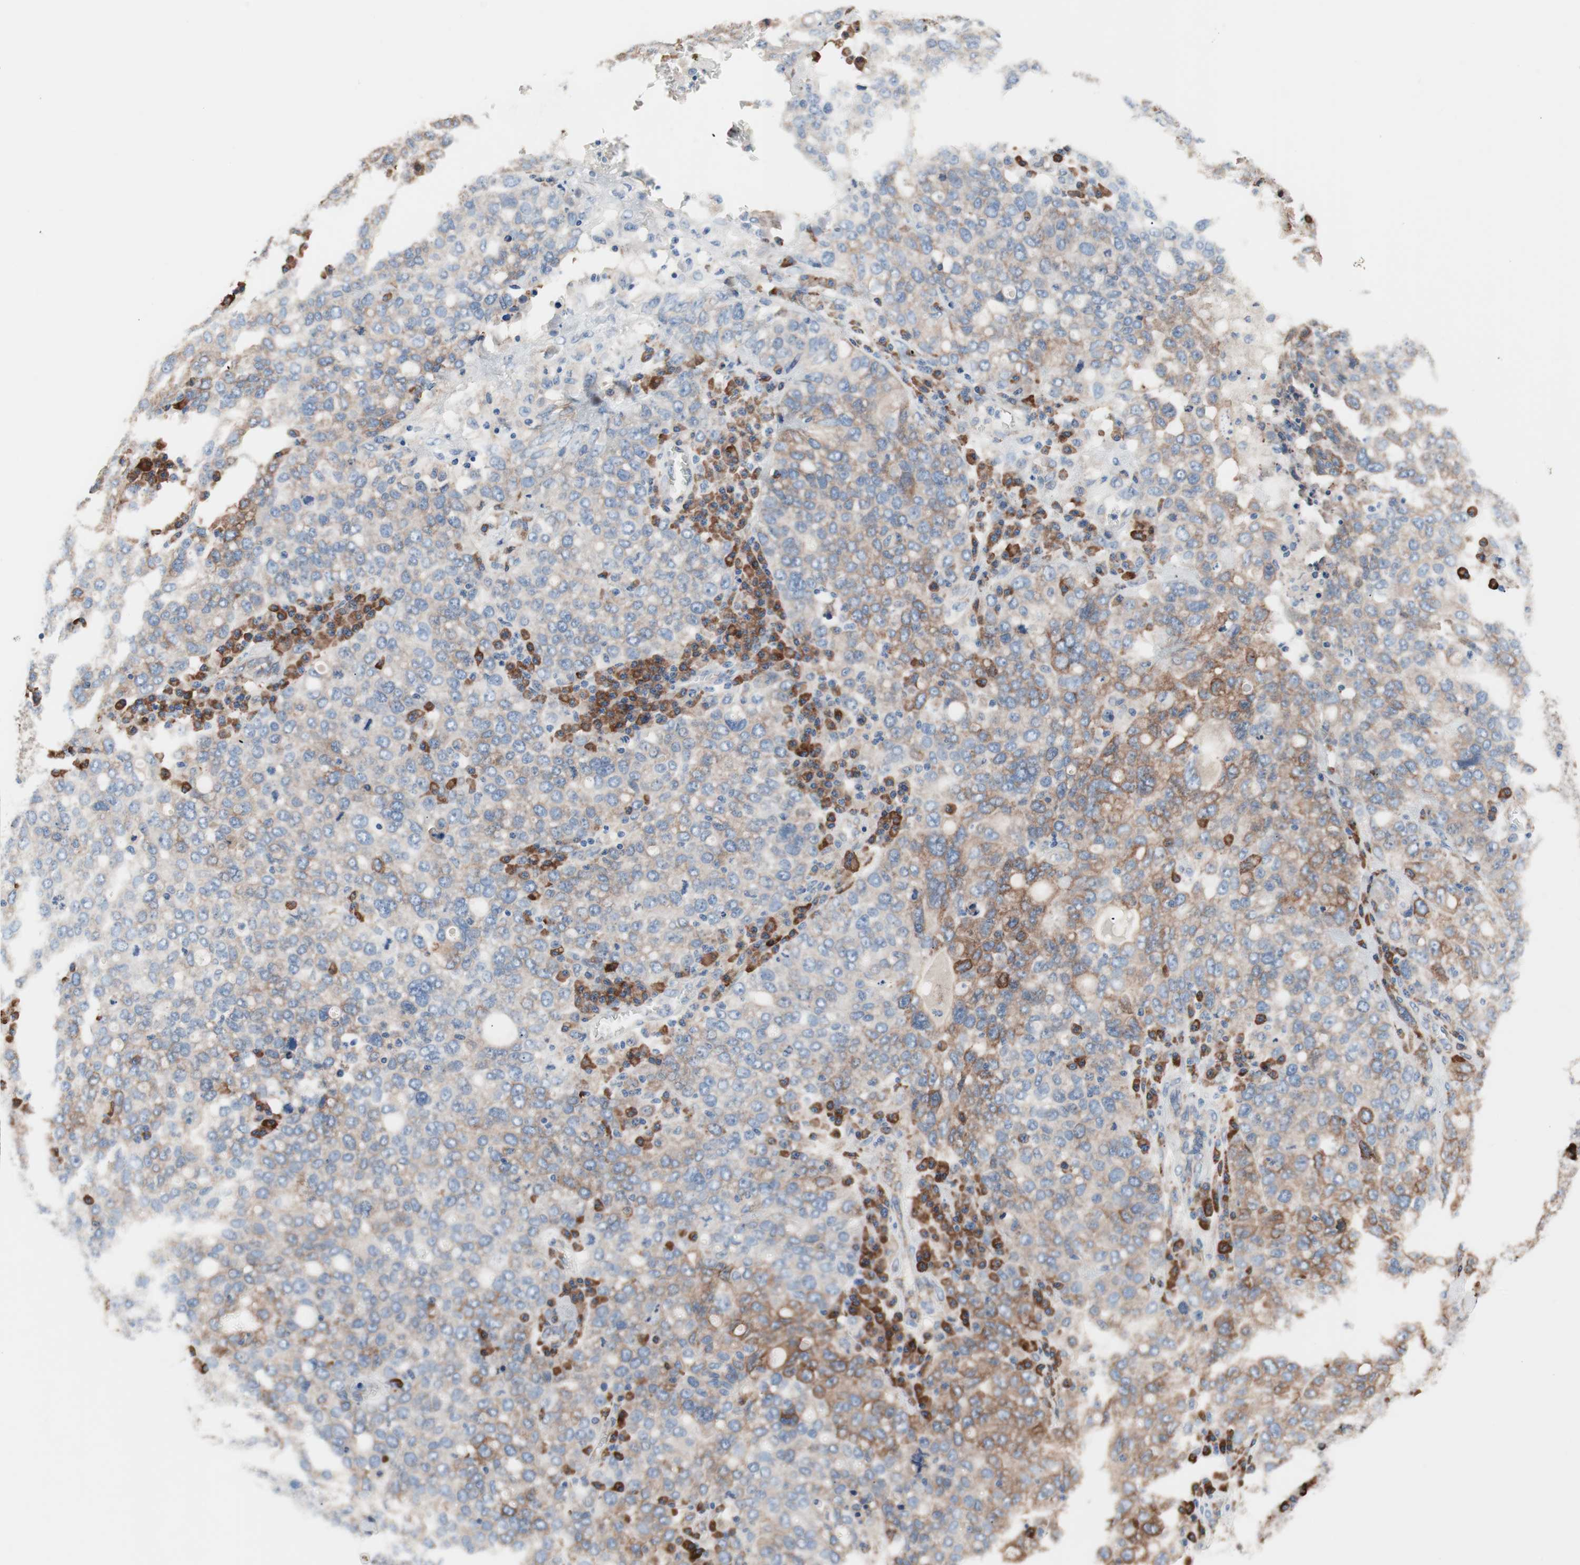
{"staining": {"intensity": "moderate", "quantity": ">75%", "location": "cytoplasmic/membranous"}, "tissue": "ovarian cancer", "cell_type": "Tumor cells", "image_type": "cancer", "snomed": [{"axis": "morphology", "description": "Carcinoma, endometroid"}, {"axis": "topography", "description": "Ovary"}], "caption": "Immunohistochemical staining of ovarian cancer exhibits medium levels of moderate cytoplasmic/membranous protein expression in about >75% of tumor cells.", "gene": "SLC27A4", "patient": {"sex": "female", "age": 62}}